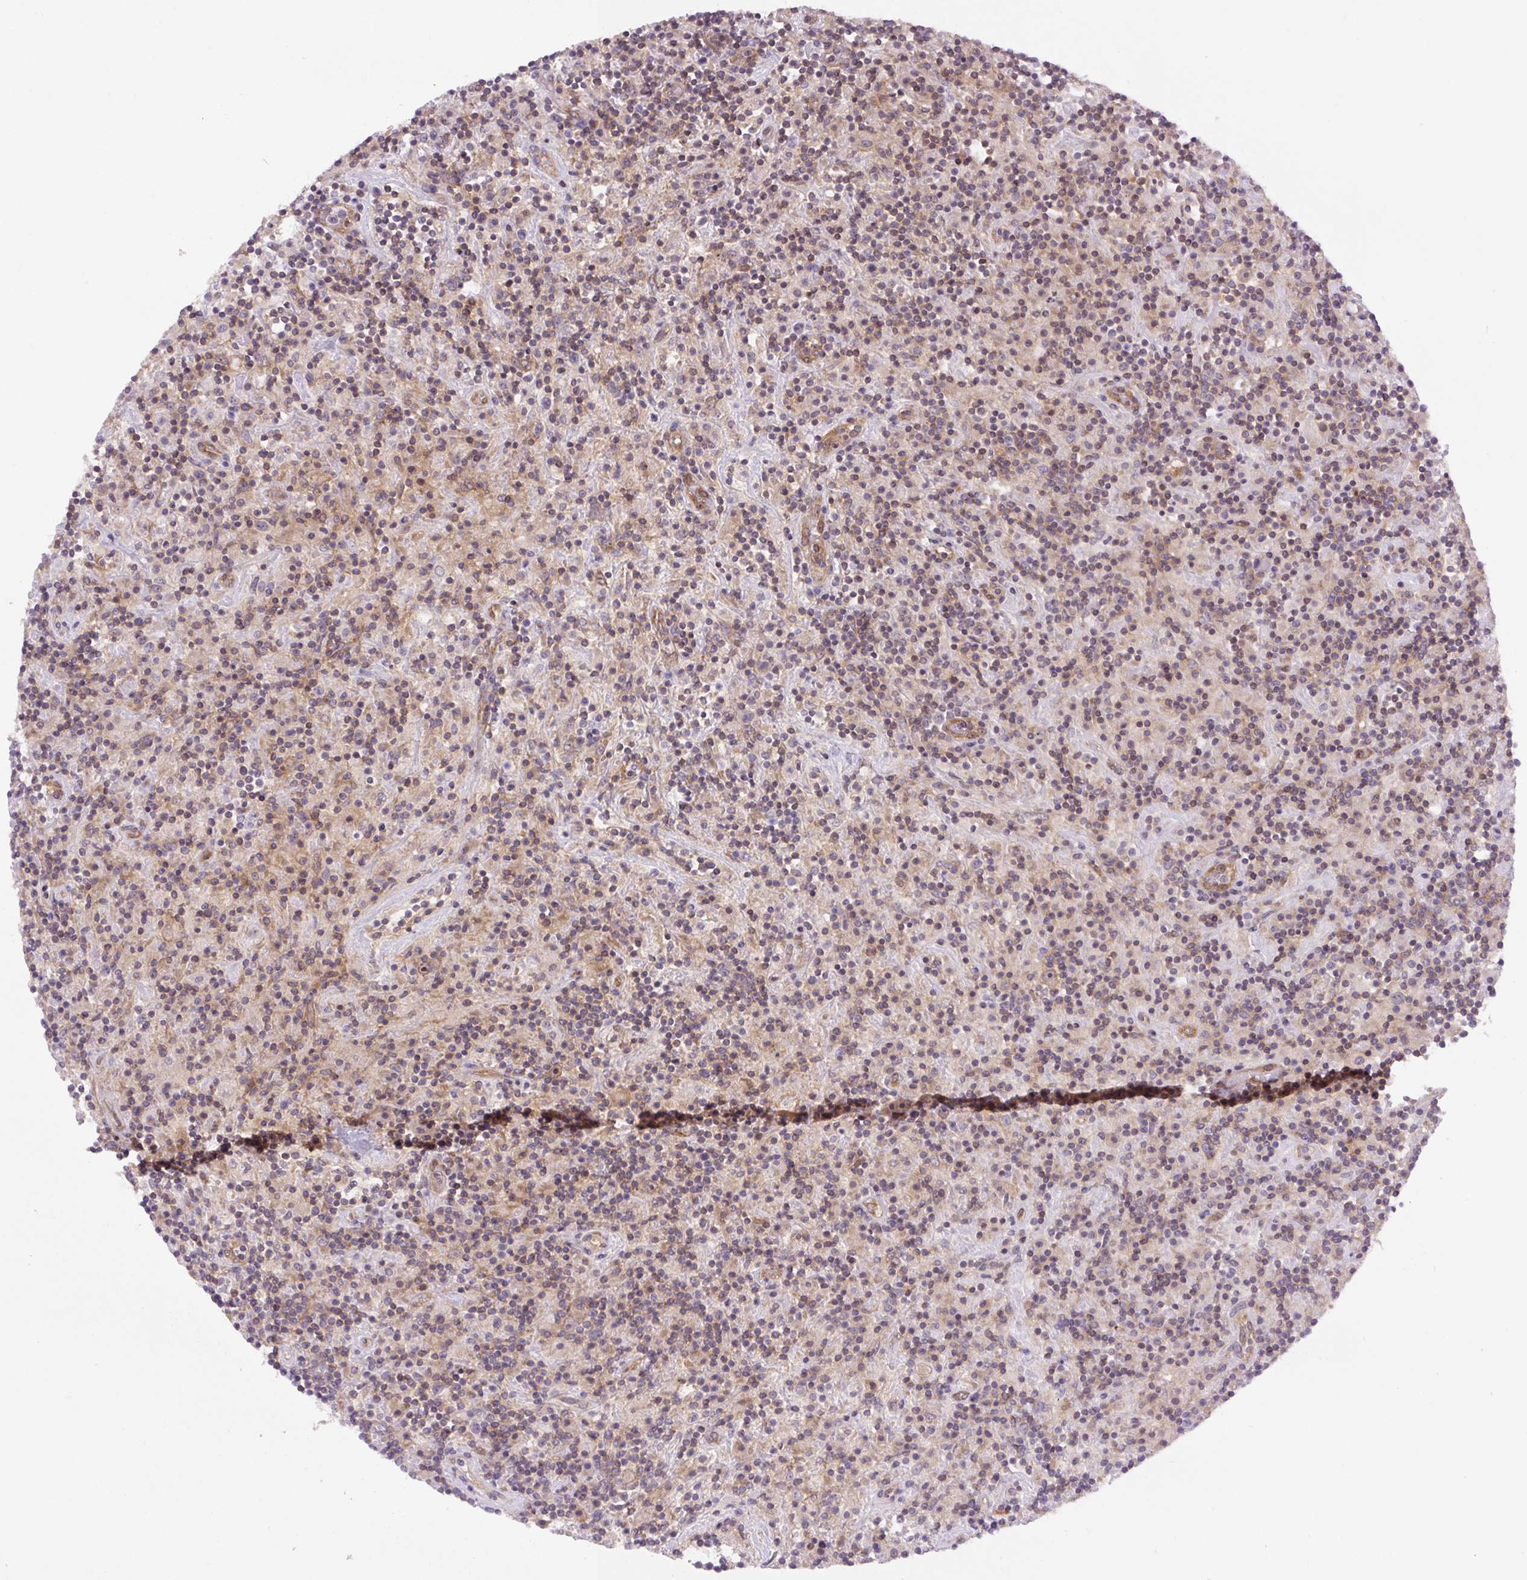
{"staining": {"intensity": "weak", "quantity": "25%-75%", "location": "cytoplasmic/membranous"}, "tissue": "lymphoma", "cell_type": "Tumor cells", "image_type": "cancer", "snomed": [{"axis": "morphology", "description": "Hodgkin's disease, NOS"}, {"axis": "topography", "description": "Lymph node"}], "caption": "About 25%-75% of tumor cells in human lymphoma exhibit weak cytoplasmic/membranous protein positivity as visualized by brown immunohistochemical staining.", "gene": "MINK1", "patient": {"sex": "male", "age": 70}}